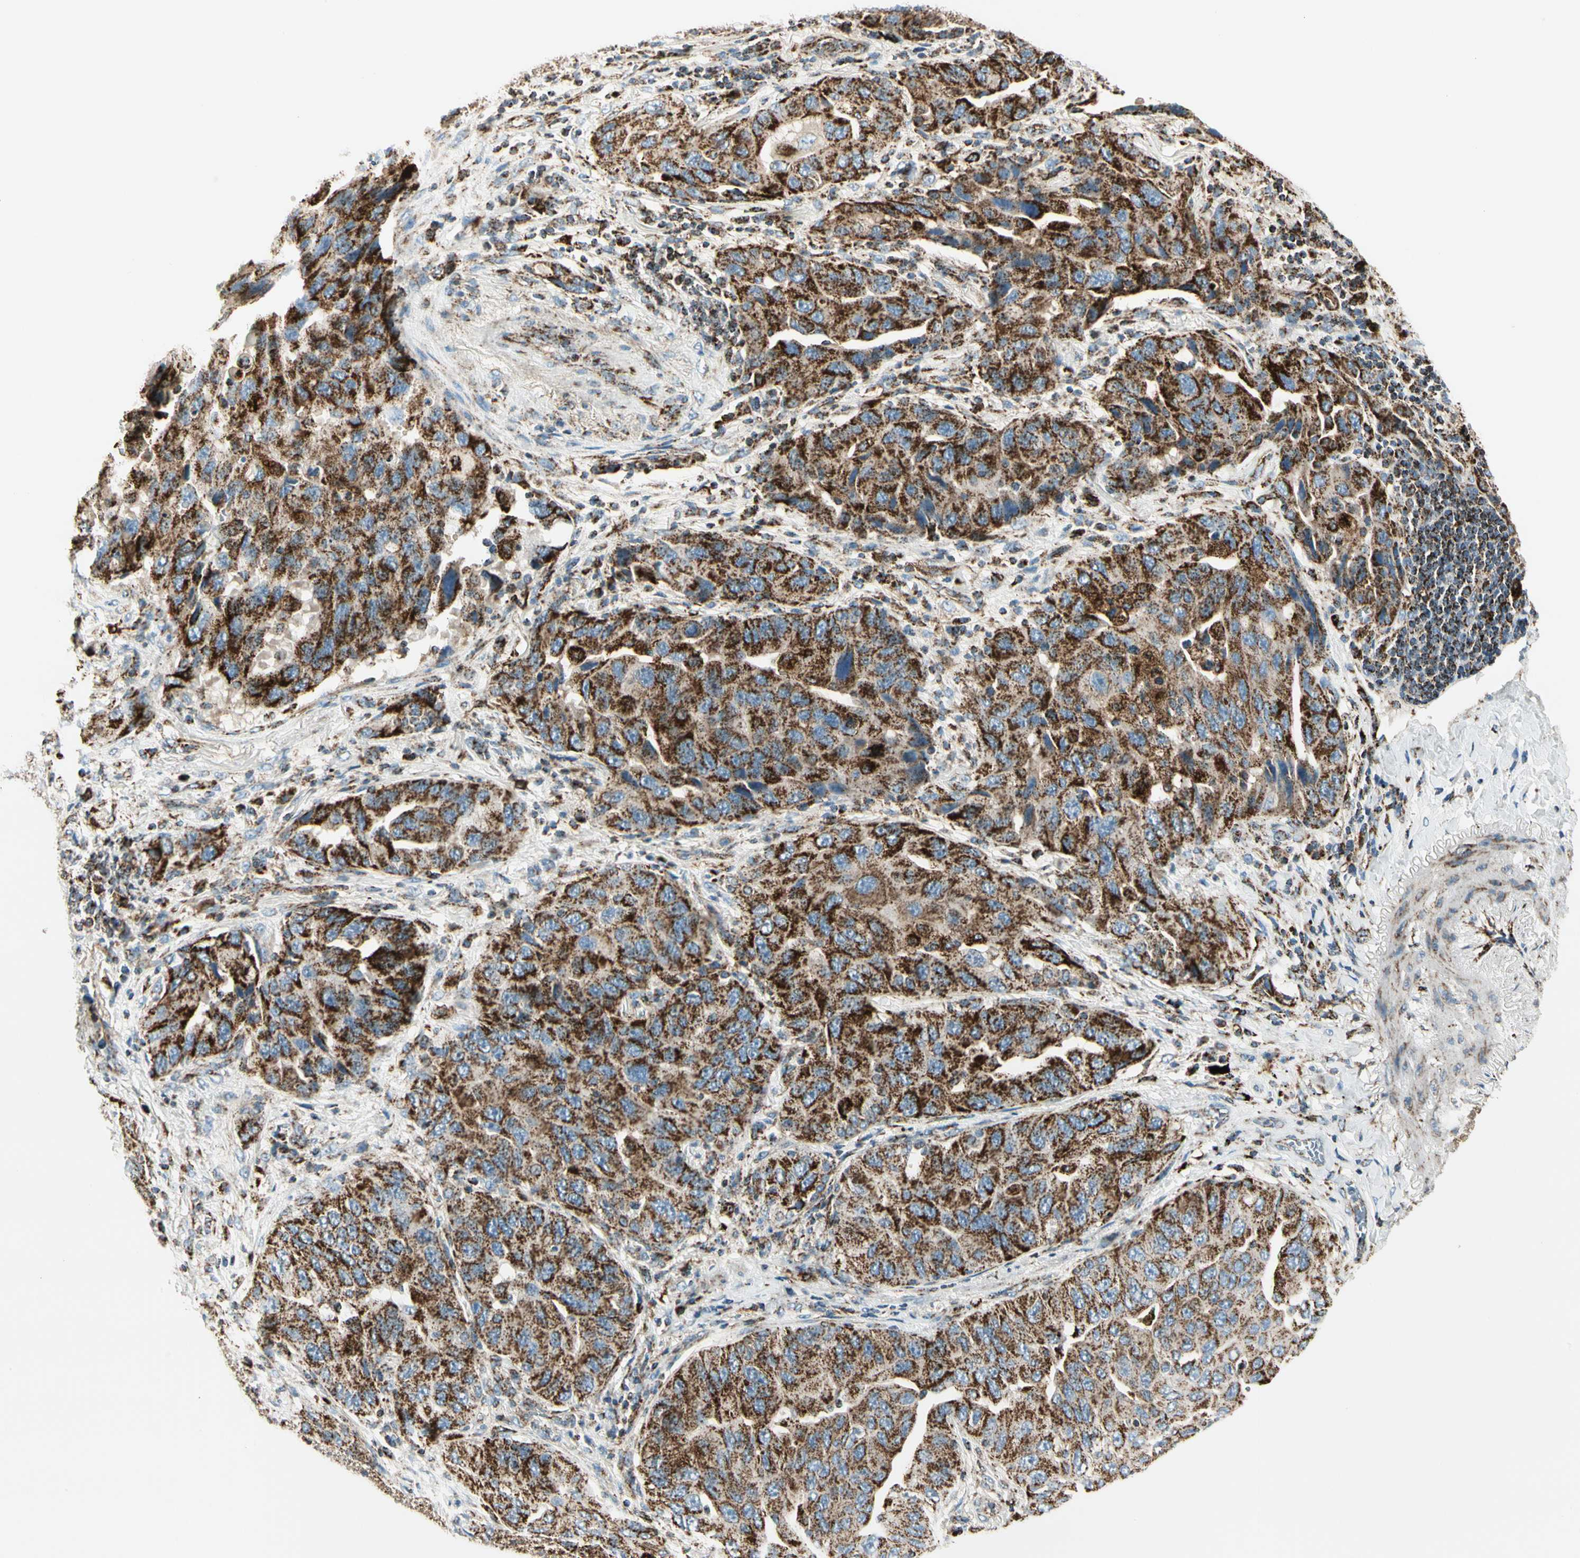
{"staining": {"intensity": "strong", "quantity": ">75%", "location": "cytoplasmic/membranous"}, "tissue": "lung cancer", "cell_type": "Tumor cells", "image_type": "cancer", "snomed": [{"axis": "morphology", "description": "Adenocarcinoma, NOS"}, {"axis": "topography", "description": "Lung"}], "caption": "An image of human lung cancer (adenocarcinoma) stained for a protein reveals strong cytoplasmic/membranous brown staining in tumor cells.", "gene": "ME2", "patient": {"sex": "female", "age": 65}}